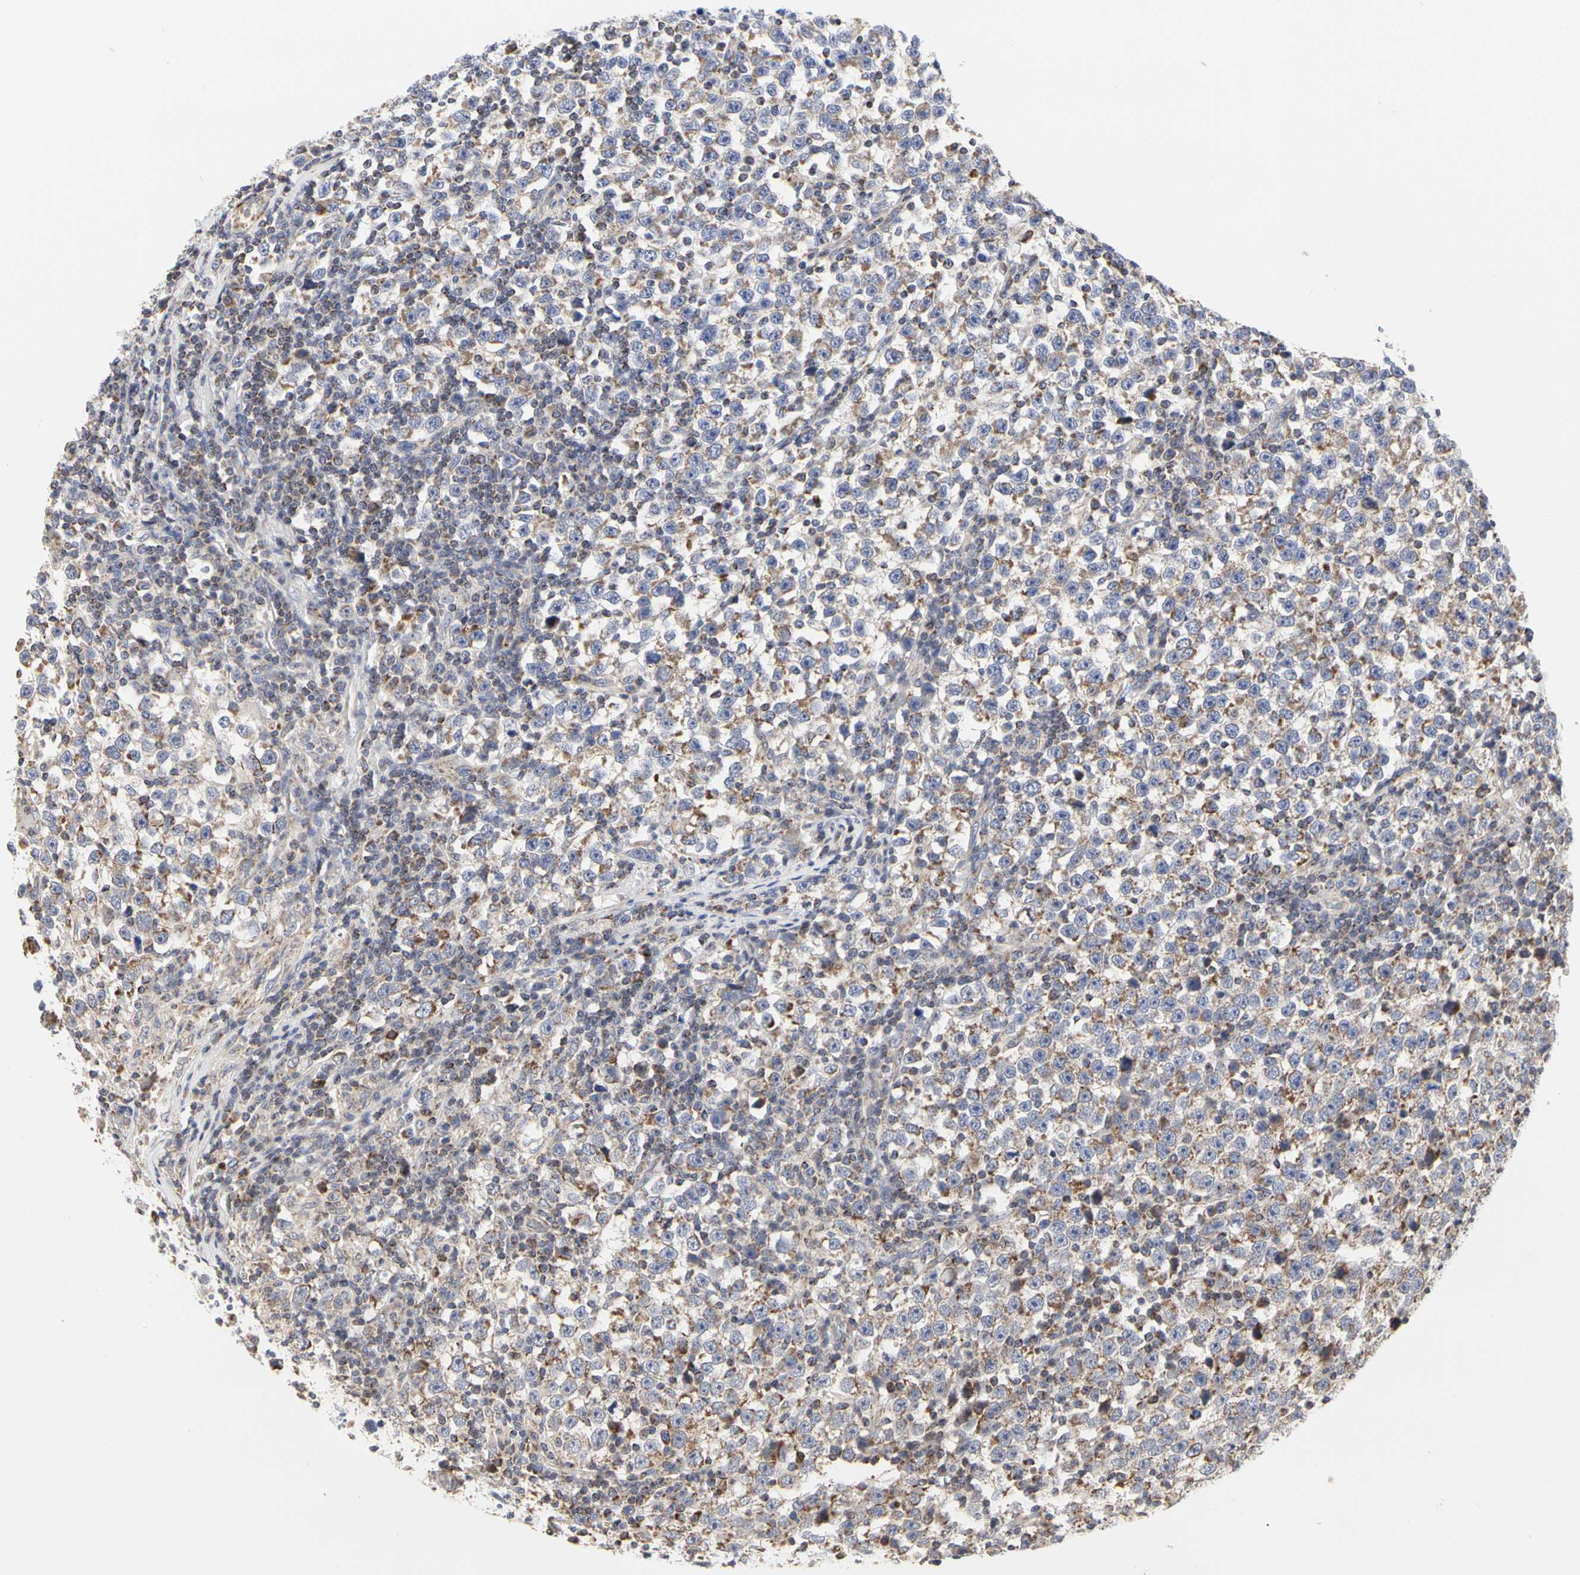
{"staining": {"intensity": "weak", "quantity": ">75%", "location": "cytoplasmic/membranous"}, "tissue": "testis cancer", "cell_type": "Tumor cells", "image_type": "cancer", "snomed": [{"axis": "morphology", "description": "Seminoma, NOS"}, {"axis": "topography", "description": "Testis"}], "caption": "Testis cancer (seminoma) stained with immunohistochemistry (IHC) exhibits weak cytoplasmic/membranous positivity in approximately >75% of tumor cells.", "gene": "TSKU", "patient": {"sex": "male", "age": 43}}